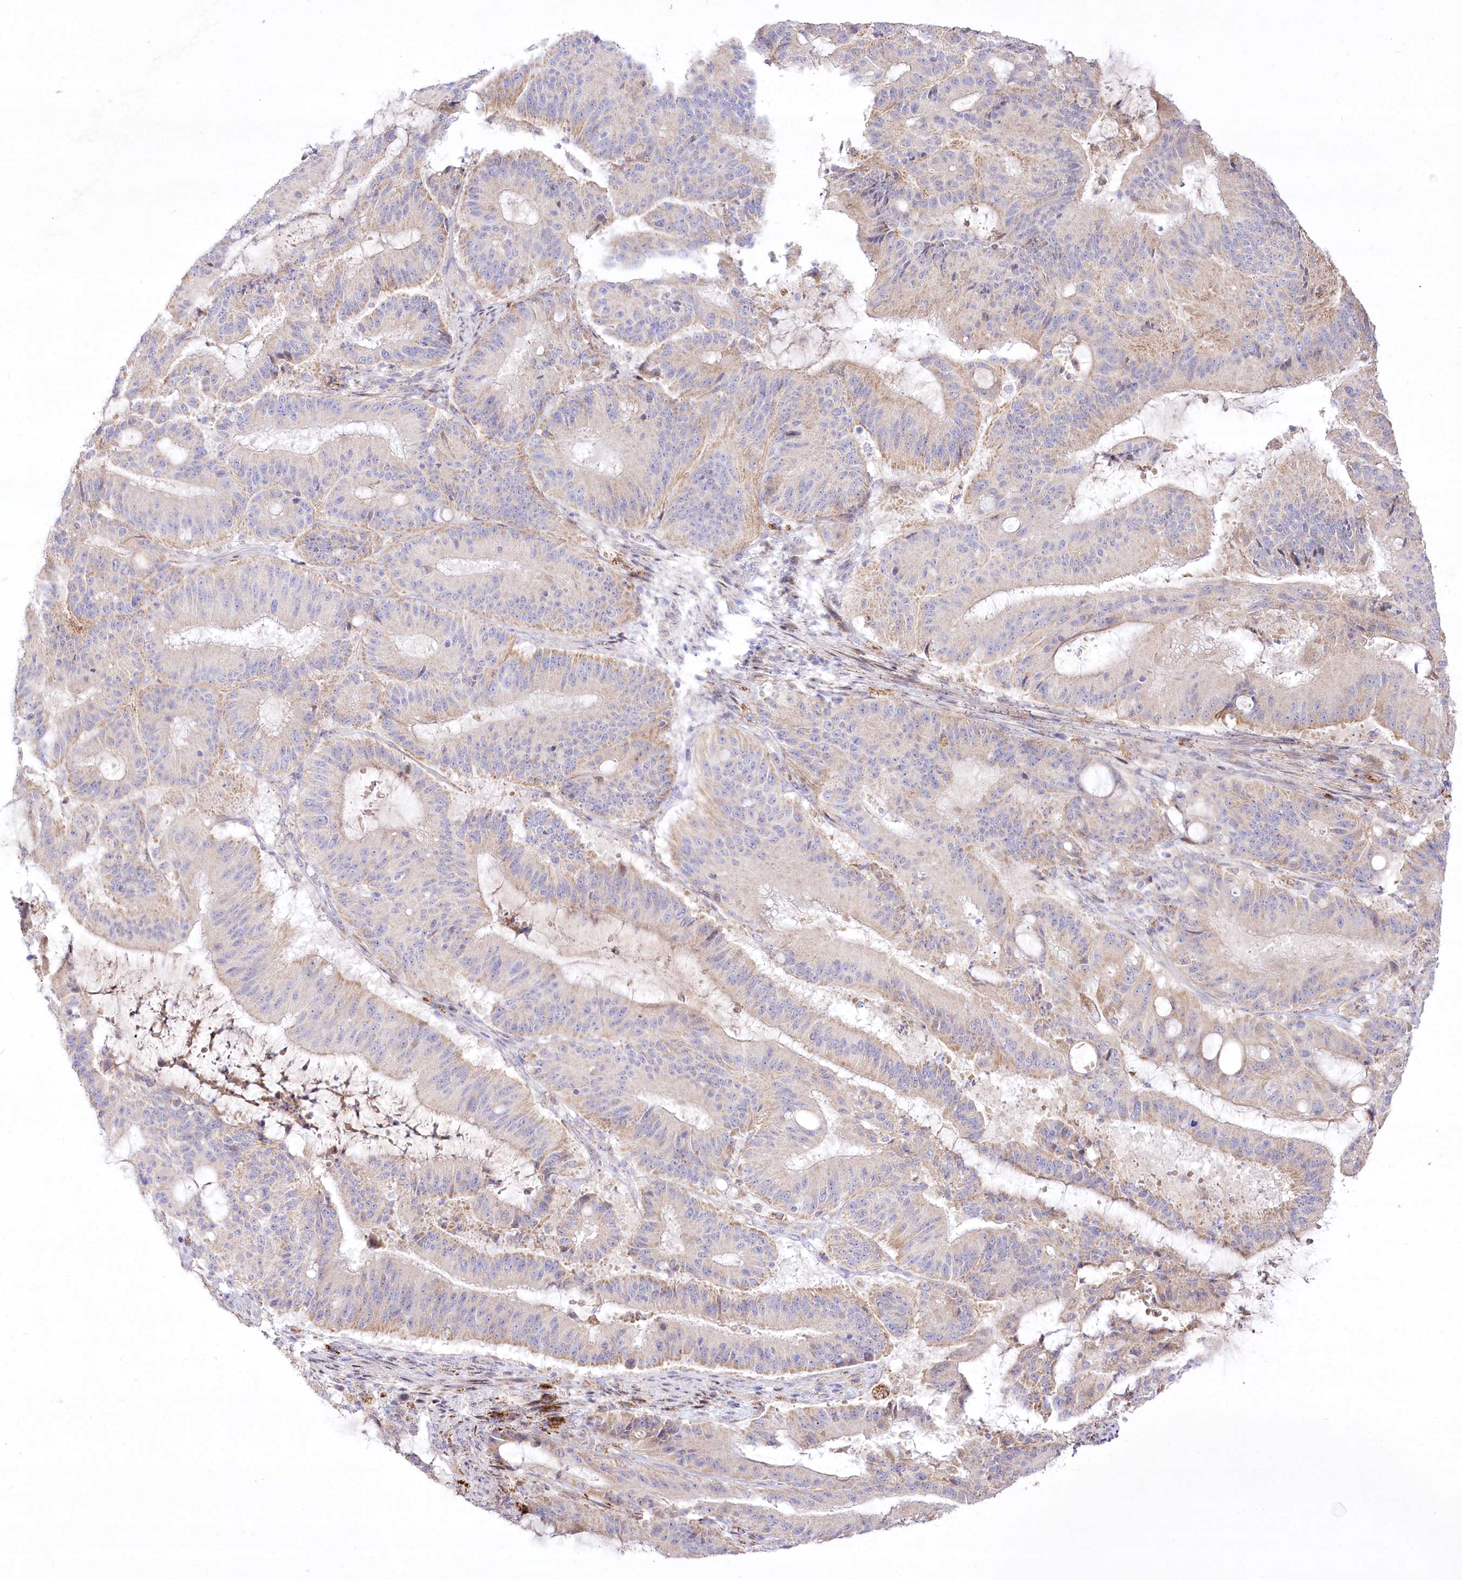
{"staining": {"intensity": "weak", "quantity": "25%-75%", "location": "cytoplasmic/membranous"}, "tissue": "liver cancer", "cell_type": "Tumor cells", "image_type": "cancer", "snomed": [{"axis": "morphology", "description": "Normal tissue, NOS"}, {"axis": "morphology", "description": "Cholangiocarcinoma"}, {"axis": "topography", "description": "Liver"}, {"axis": "topography", "description": "Peripheral nerve tissue"}], "caption": "Immunohistochemistry staining of liver cancer (cholangiocarcinoma), which displays low levels of weak cytoplasmic/membranous expression in about 25%-75% of tumor cells indicating weak cytoplasmic/membranous protein expression. The staining was performed using DAB (brown) for protein detection and nuclei were counterstained in hematoxylin (blue).", "gene": "CEP164", "patient": {"sex": "female", "age": 73}}